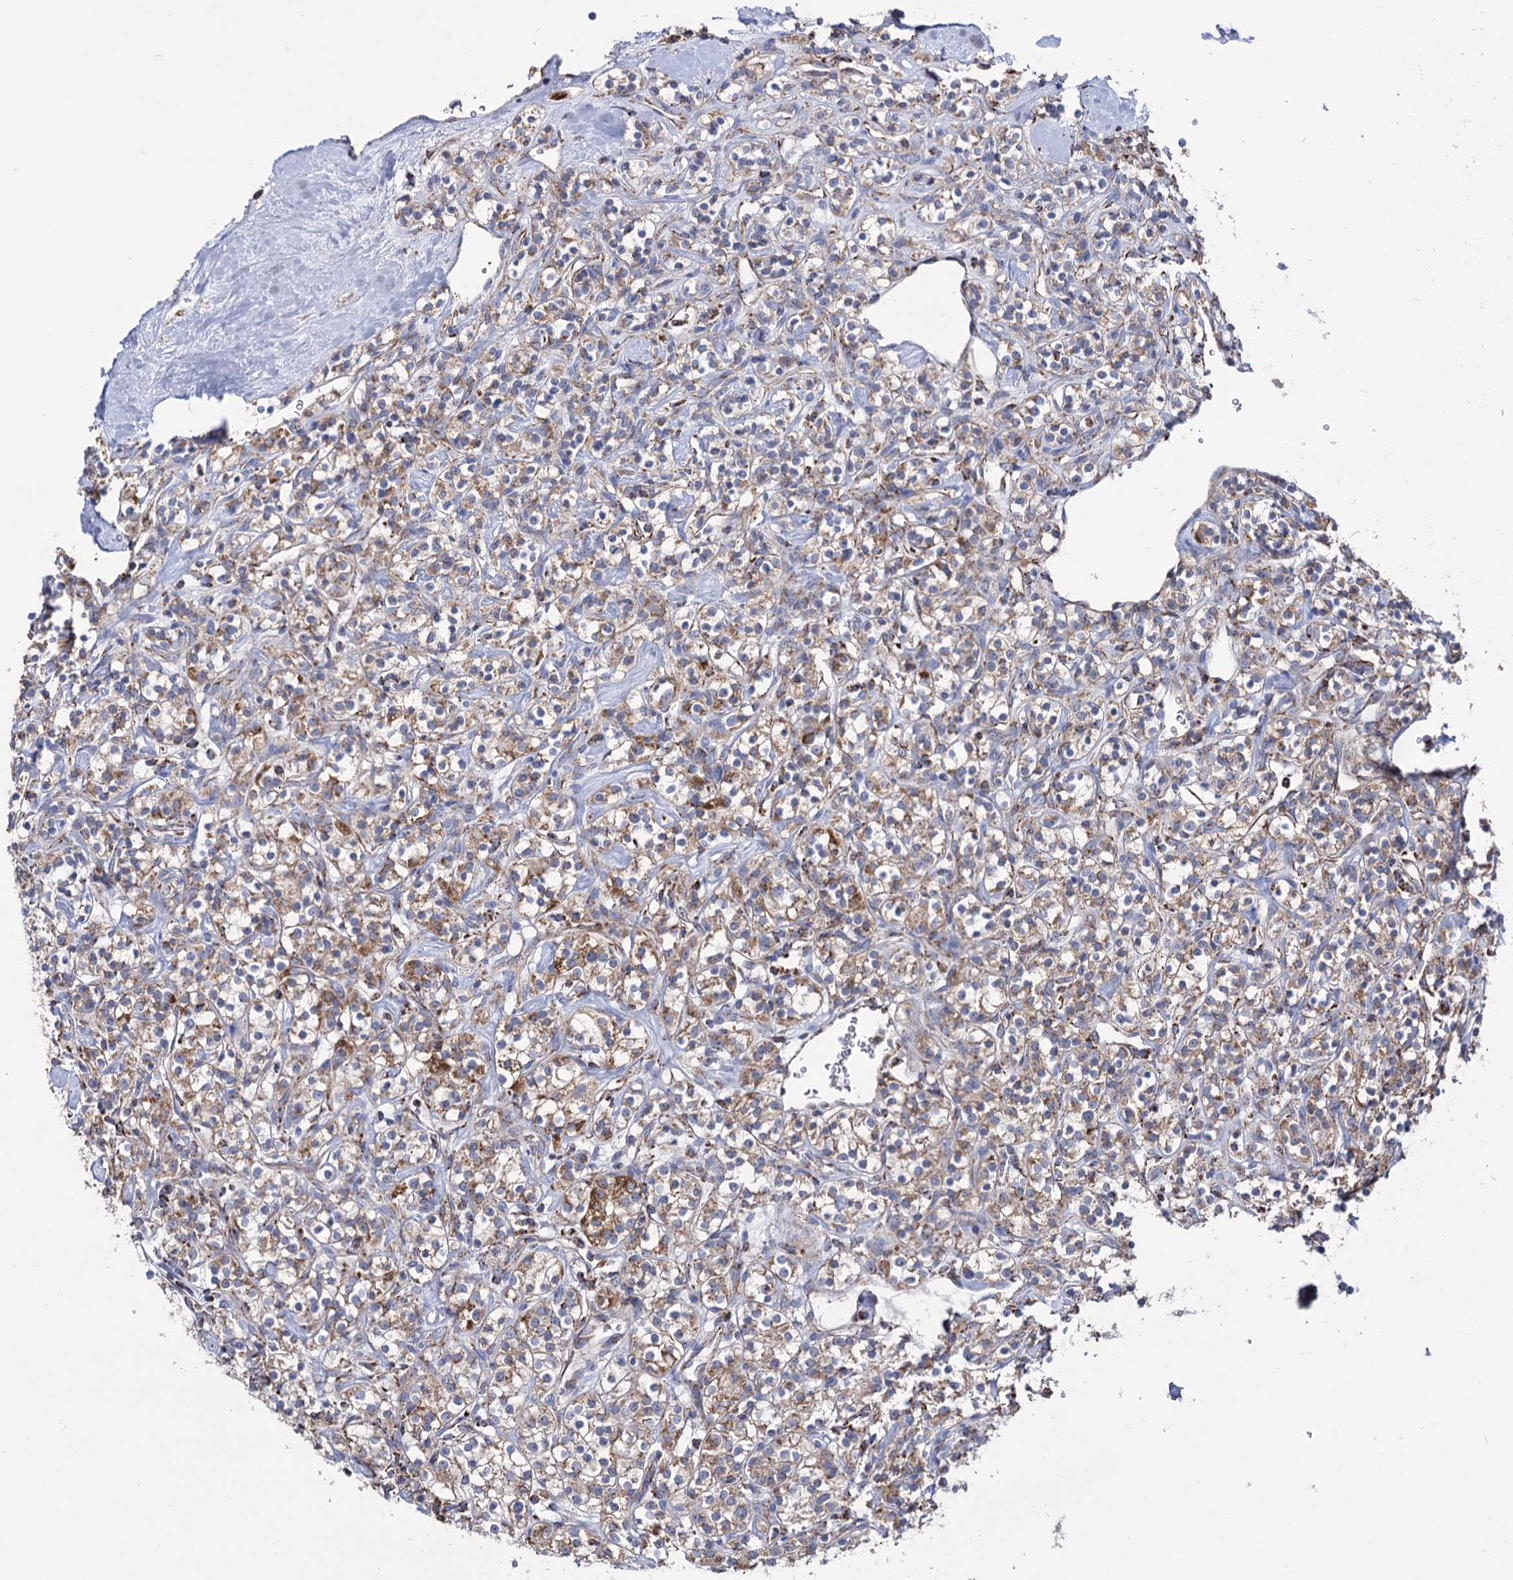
{"staining": {"intensity": "moderate", "quantity": ">75%", "location": "cytoplasmic/membranous"}, "tissue": "renal cancer", "cell_type": "Tumor cells", "image_type": "cancer", "snomed": [{"axis": "morphology", "description": "Adenocarcinoma, NOS"}, {"axis": "topography", "description": "Kidney"}], "caption": "This histopathology image exhibits adenocarcinoma (renal) stained with IHC to label a protein in brown. The cytoplasmic/membranous of tumor cells show moderate positivity for the protein. Nuclei are counter-stained blue.", "gene": "ABHD10", "patient": {"sex": "male", "age": 77}}